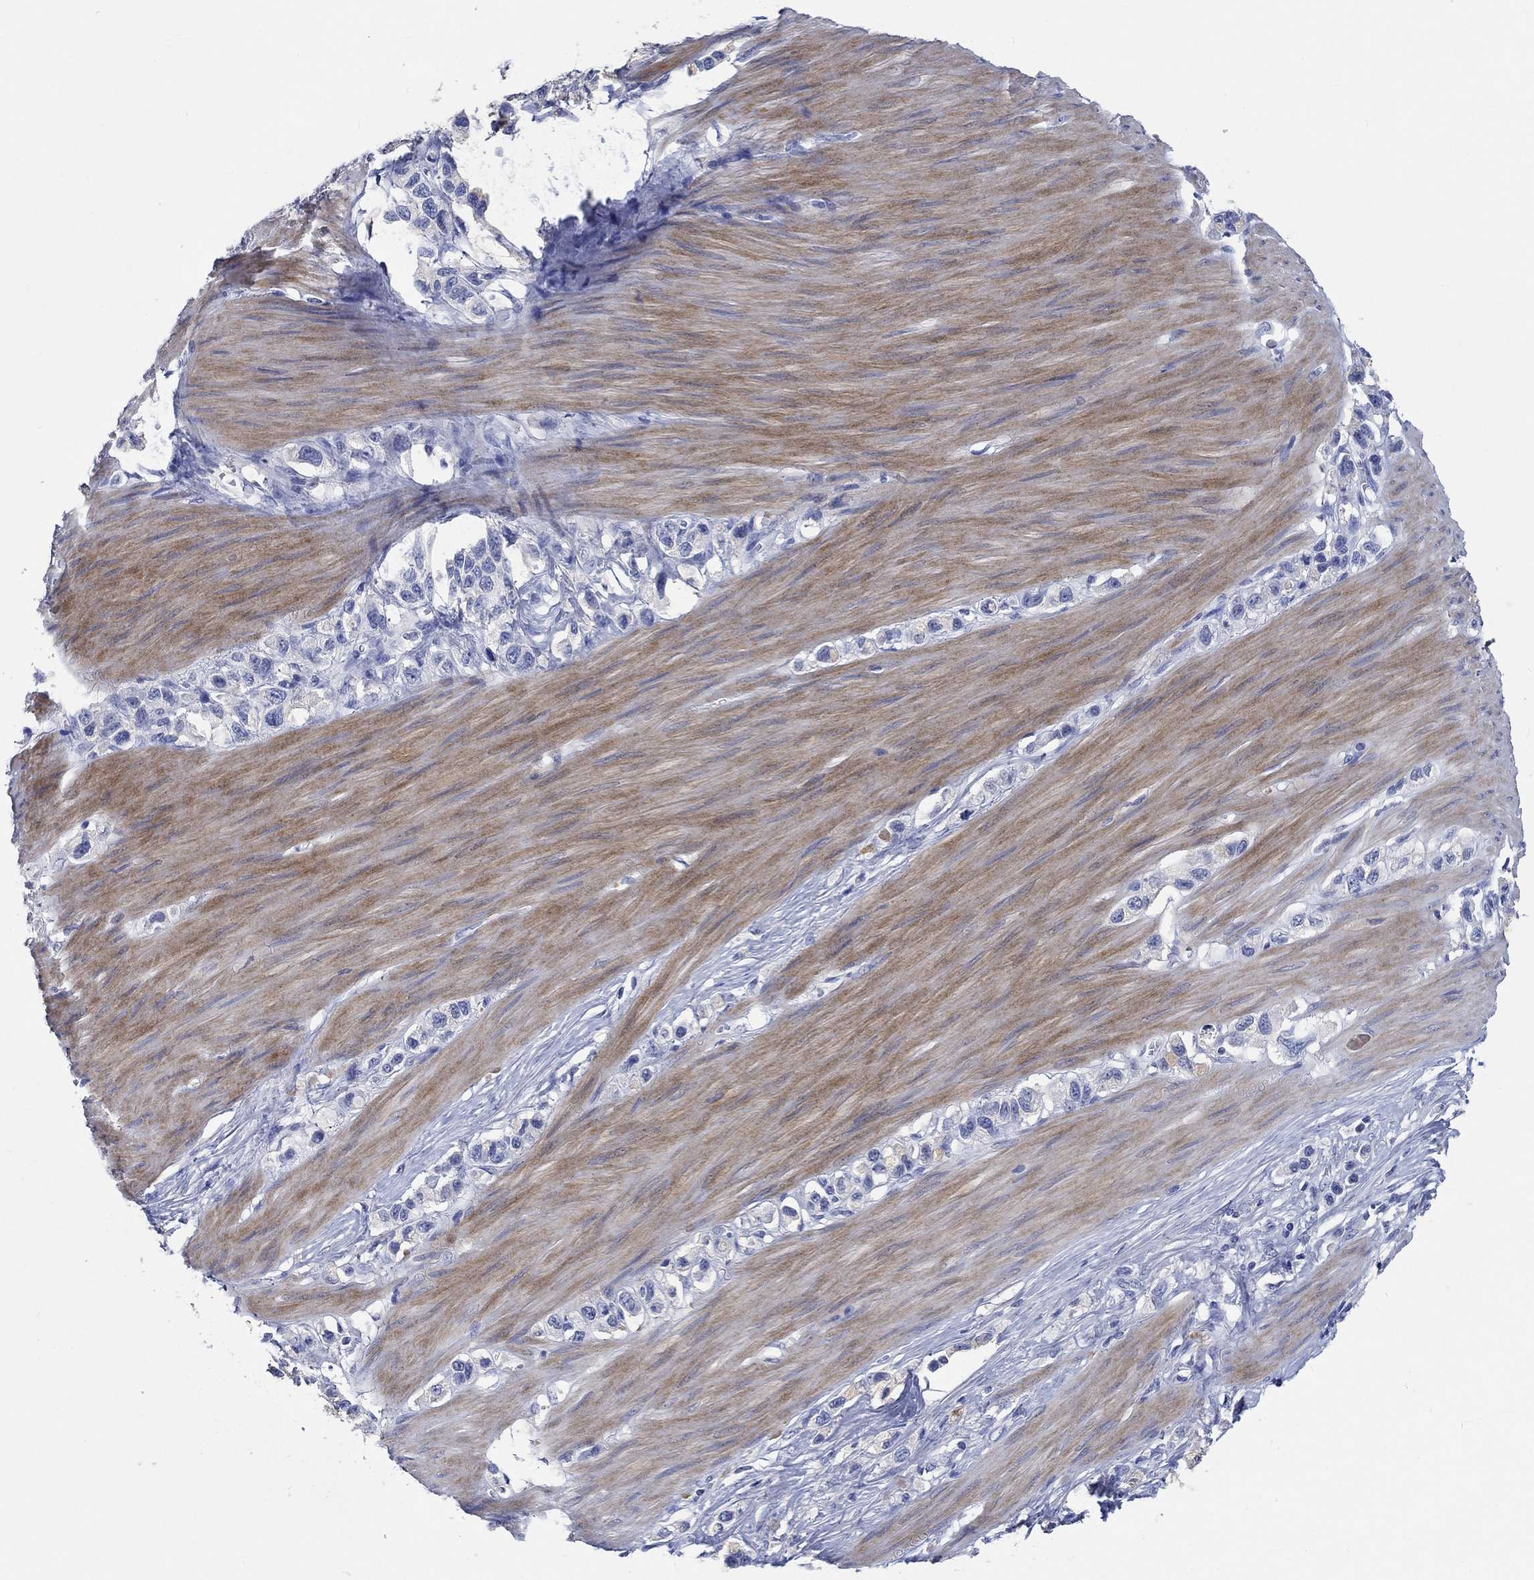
{"staining": {"intensity": "negative", "quantity": "none", "location": "none"}, "tissue": "stomach cancer", "cell_type": "Tumor cells", "image_type": "cancer", "snomed": [{"axis": "morphology", "description": "Normal tissue, NOS"}, {"axis": "morphology", "description": "Adenocarcinoma, NOS"}, {"axis": "morphology", "description": "Adenocarcinoma, High grade"}, {"axis": "topography", "description": "Stomach, upper"}, {"axis": "topography", "description": "Stomach"}], "caption": "Immunohistochemistry (IHC) micrograph of neoplastic tissue: human stomach adenocarcinoma stained with DAB demonstrates no significant protein expression in tumor cells. (DAB (3,3'-diaminobenzidine) immunohistochemistry (IHC), high magnification).", "gene": "SHISA4", "patient": {"sex": "female", "age": 65}}